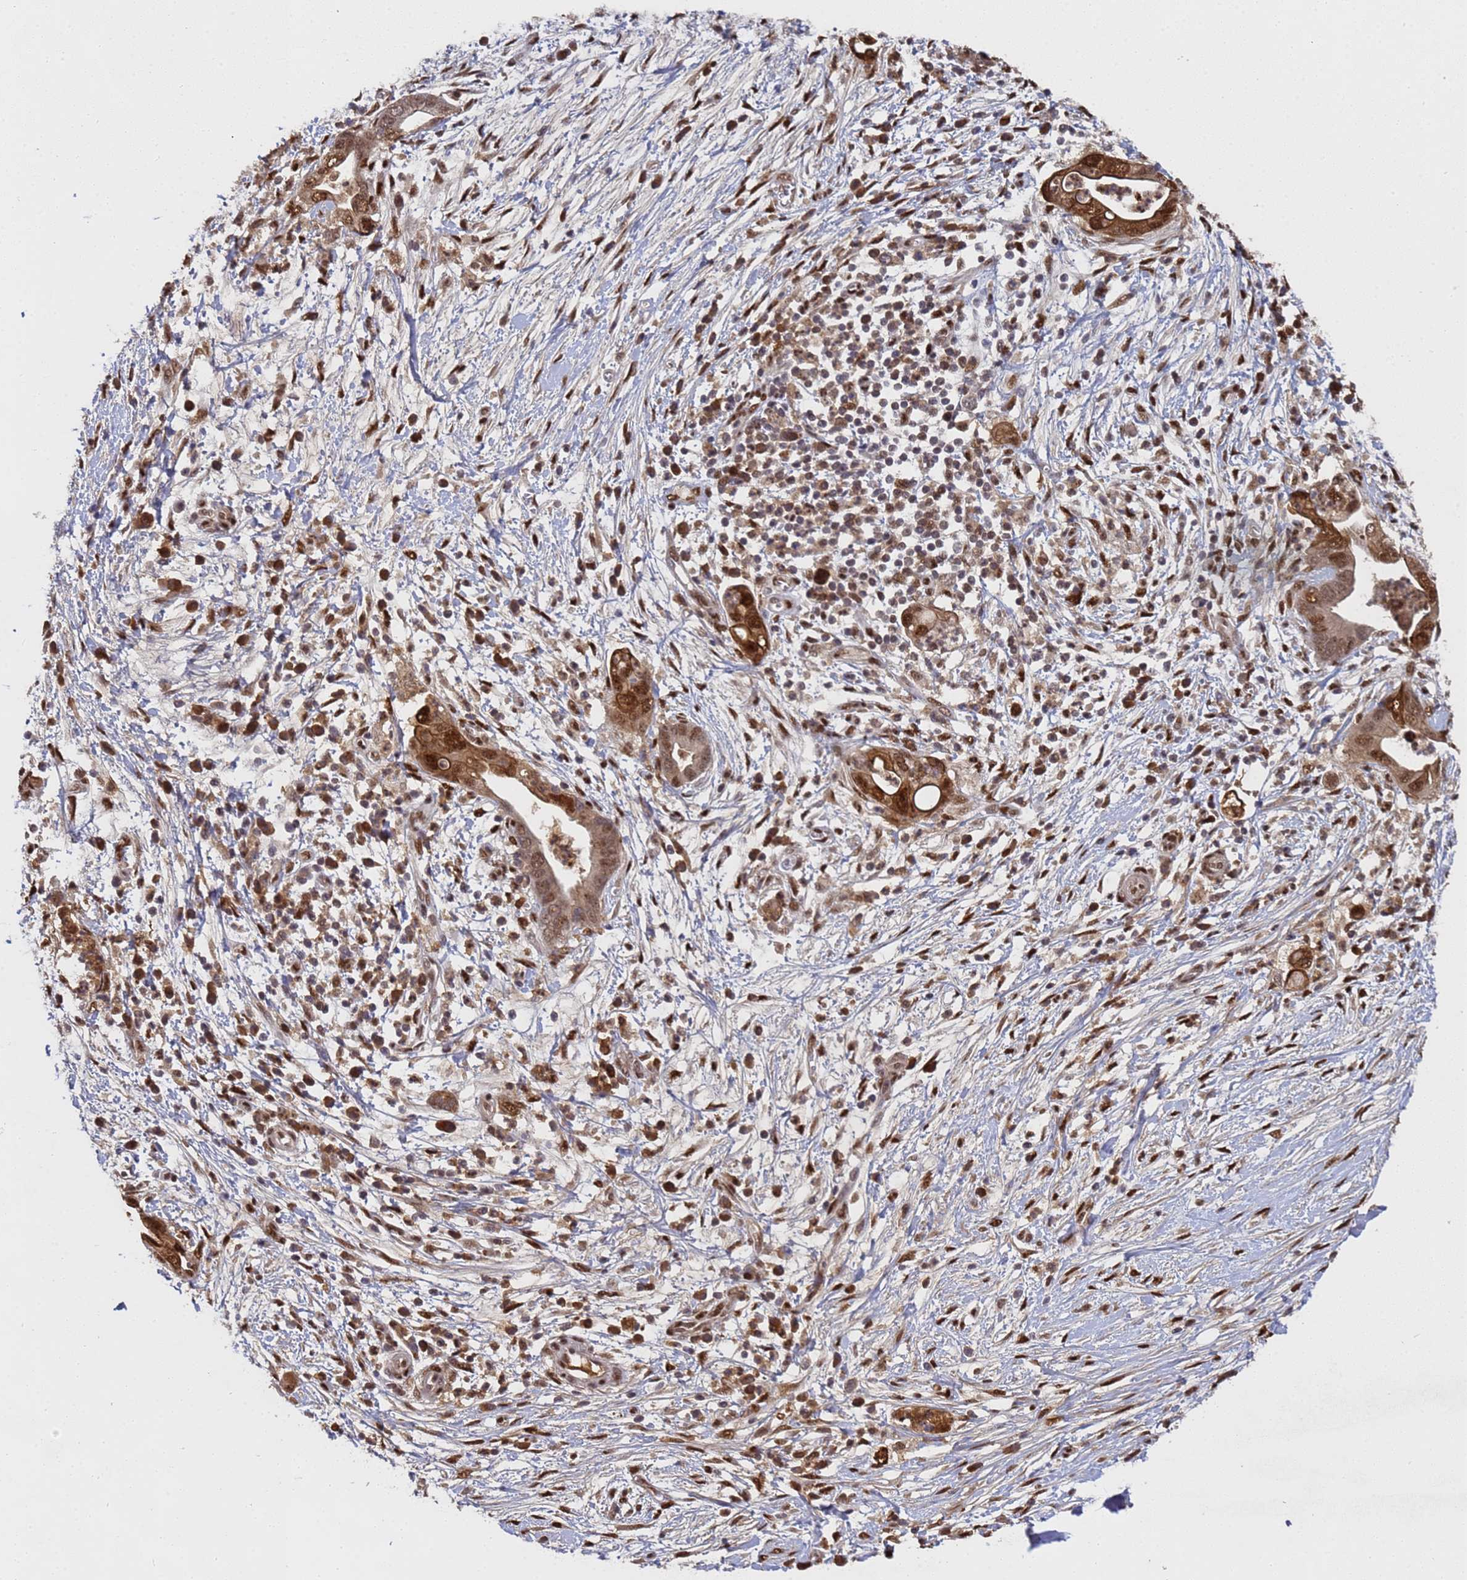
{"staining": {"intensity": "moderate", "quantity": ">75%", "location": "cytoplasmic/membranous,nuclear"}, "tissue": "pancreatic cancer", "cell_type": "Tumor cells", "image_type": "cancer", "snomed": [{"axis": "morphology", "description": "Adenocarcinoma, NOS"}, {"axis": "topography", "description": "Pancreas"}], "caption": "Pancreatic cancer stained with a protein marker reveals moderate staining in tumor cells.", "gene": "SECISBP2", "patient": {"sex": "male", "age": 75}}